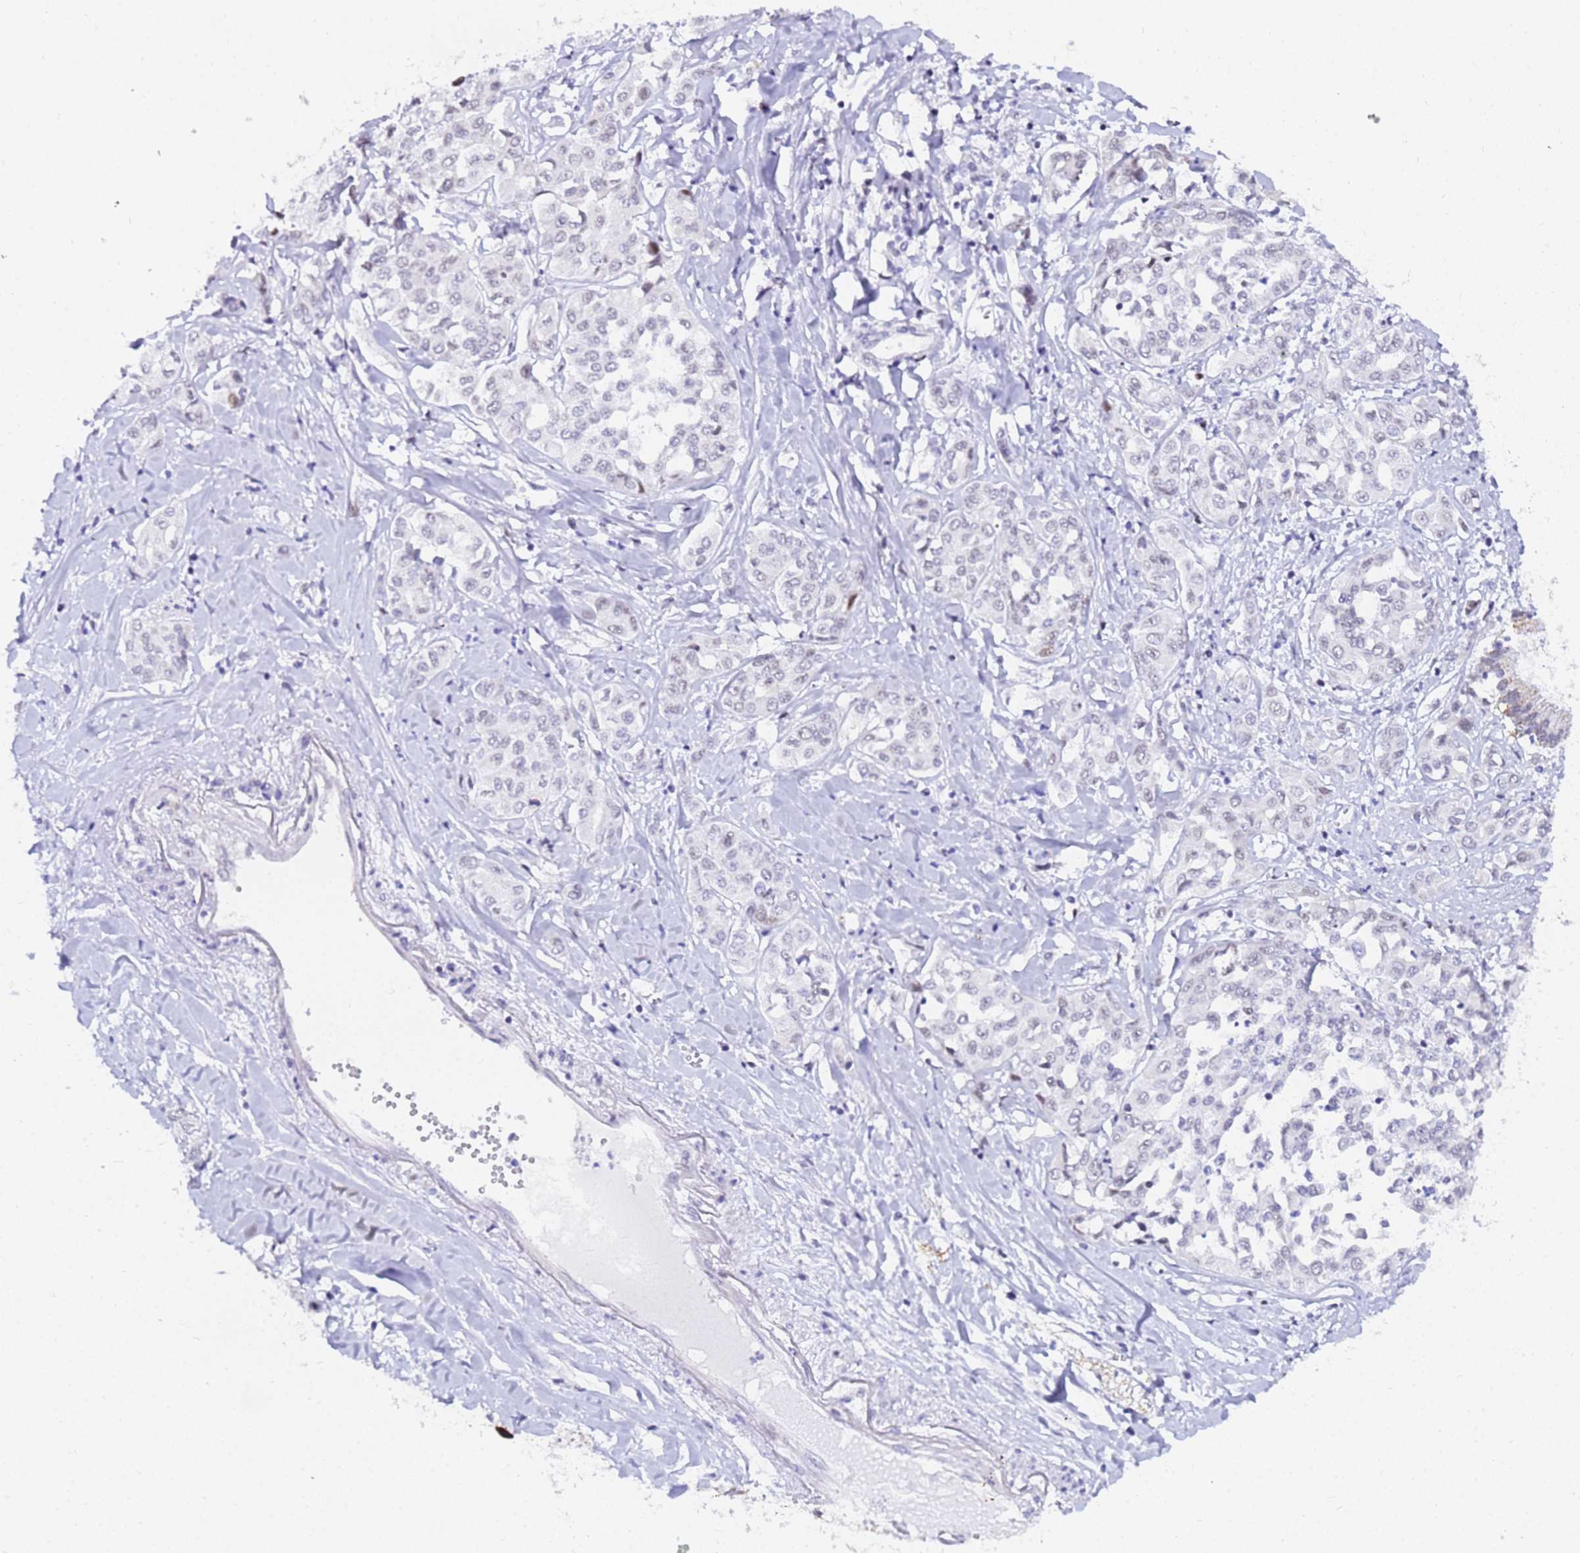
{"staining": {"intensity": "negative", "quantity": "none", "location": "none"}, "tissue": "liver cancer", "cell_type": "Tumor cells", "image_type": "cancer", "snomed": [{"axis": "morphology", "description": "Cholangiocarcinoma"}, {"axis": "topography", "description": "Liver"}], "caption": "This is an immunohistochemistry (IHC) micrograph of human liver cholangiocarcinoma. There is no staining in tumor cells.", "gene": "CKMT1A", "patient": {"sex": "female", "age": 77}}